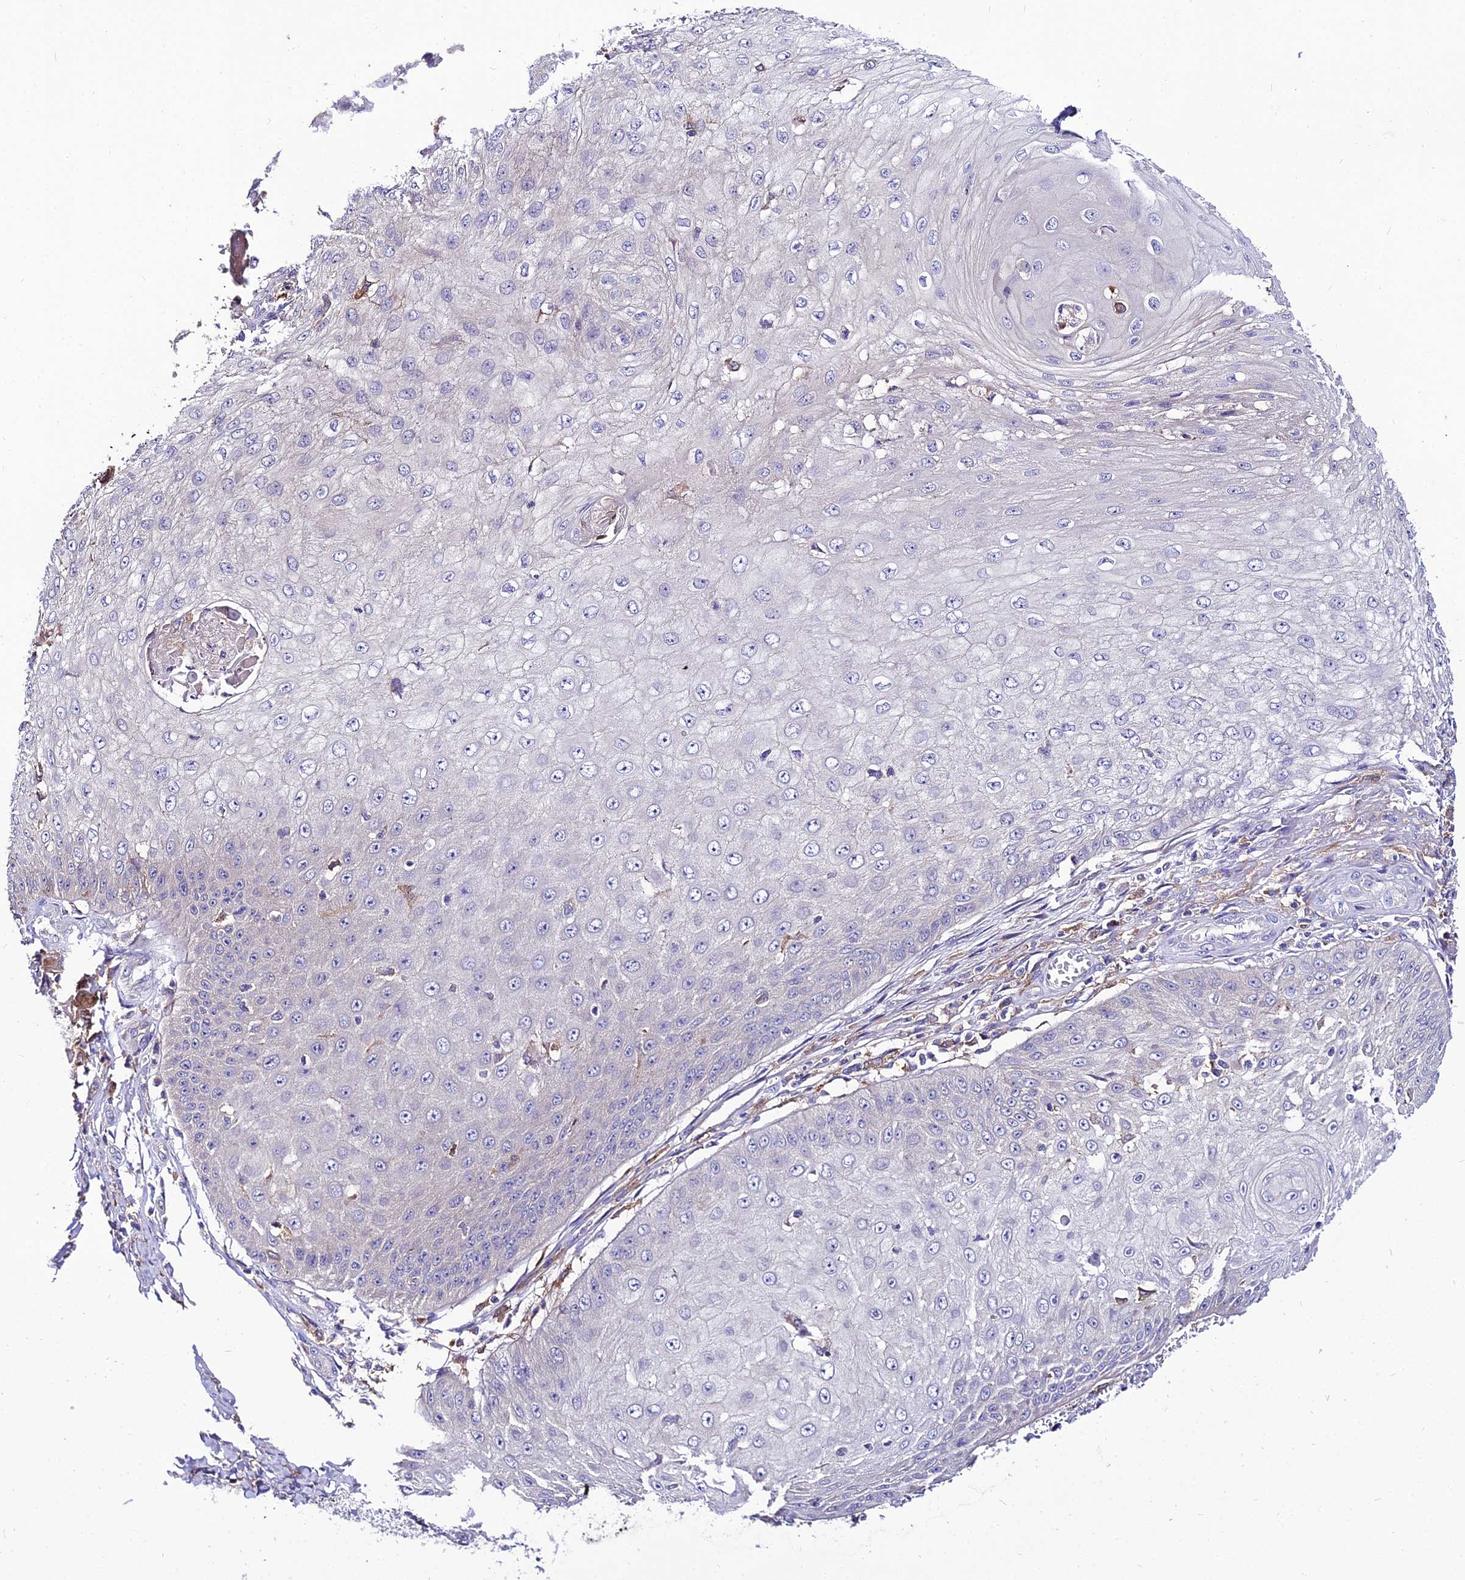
{"staining": {"intensity": "negative", "quantity": "none", "location": "none"}, "tissue": "skin cancer", "cell_type": "Tumor cells", "image_type": "cancer", "snomed": [{"axis": "morphology", "description": "Squamous cell carcinoma, NOS"}, {"axis": "topography", "description": "Skin"}], "caption": "IHC of human skin squamous cell carcinoma reveals no expression in tumor cells.", "gene": "C2orf69", "patient": {"sex": "male", "age": 70}}